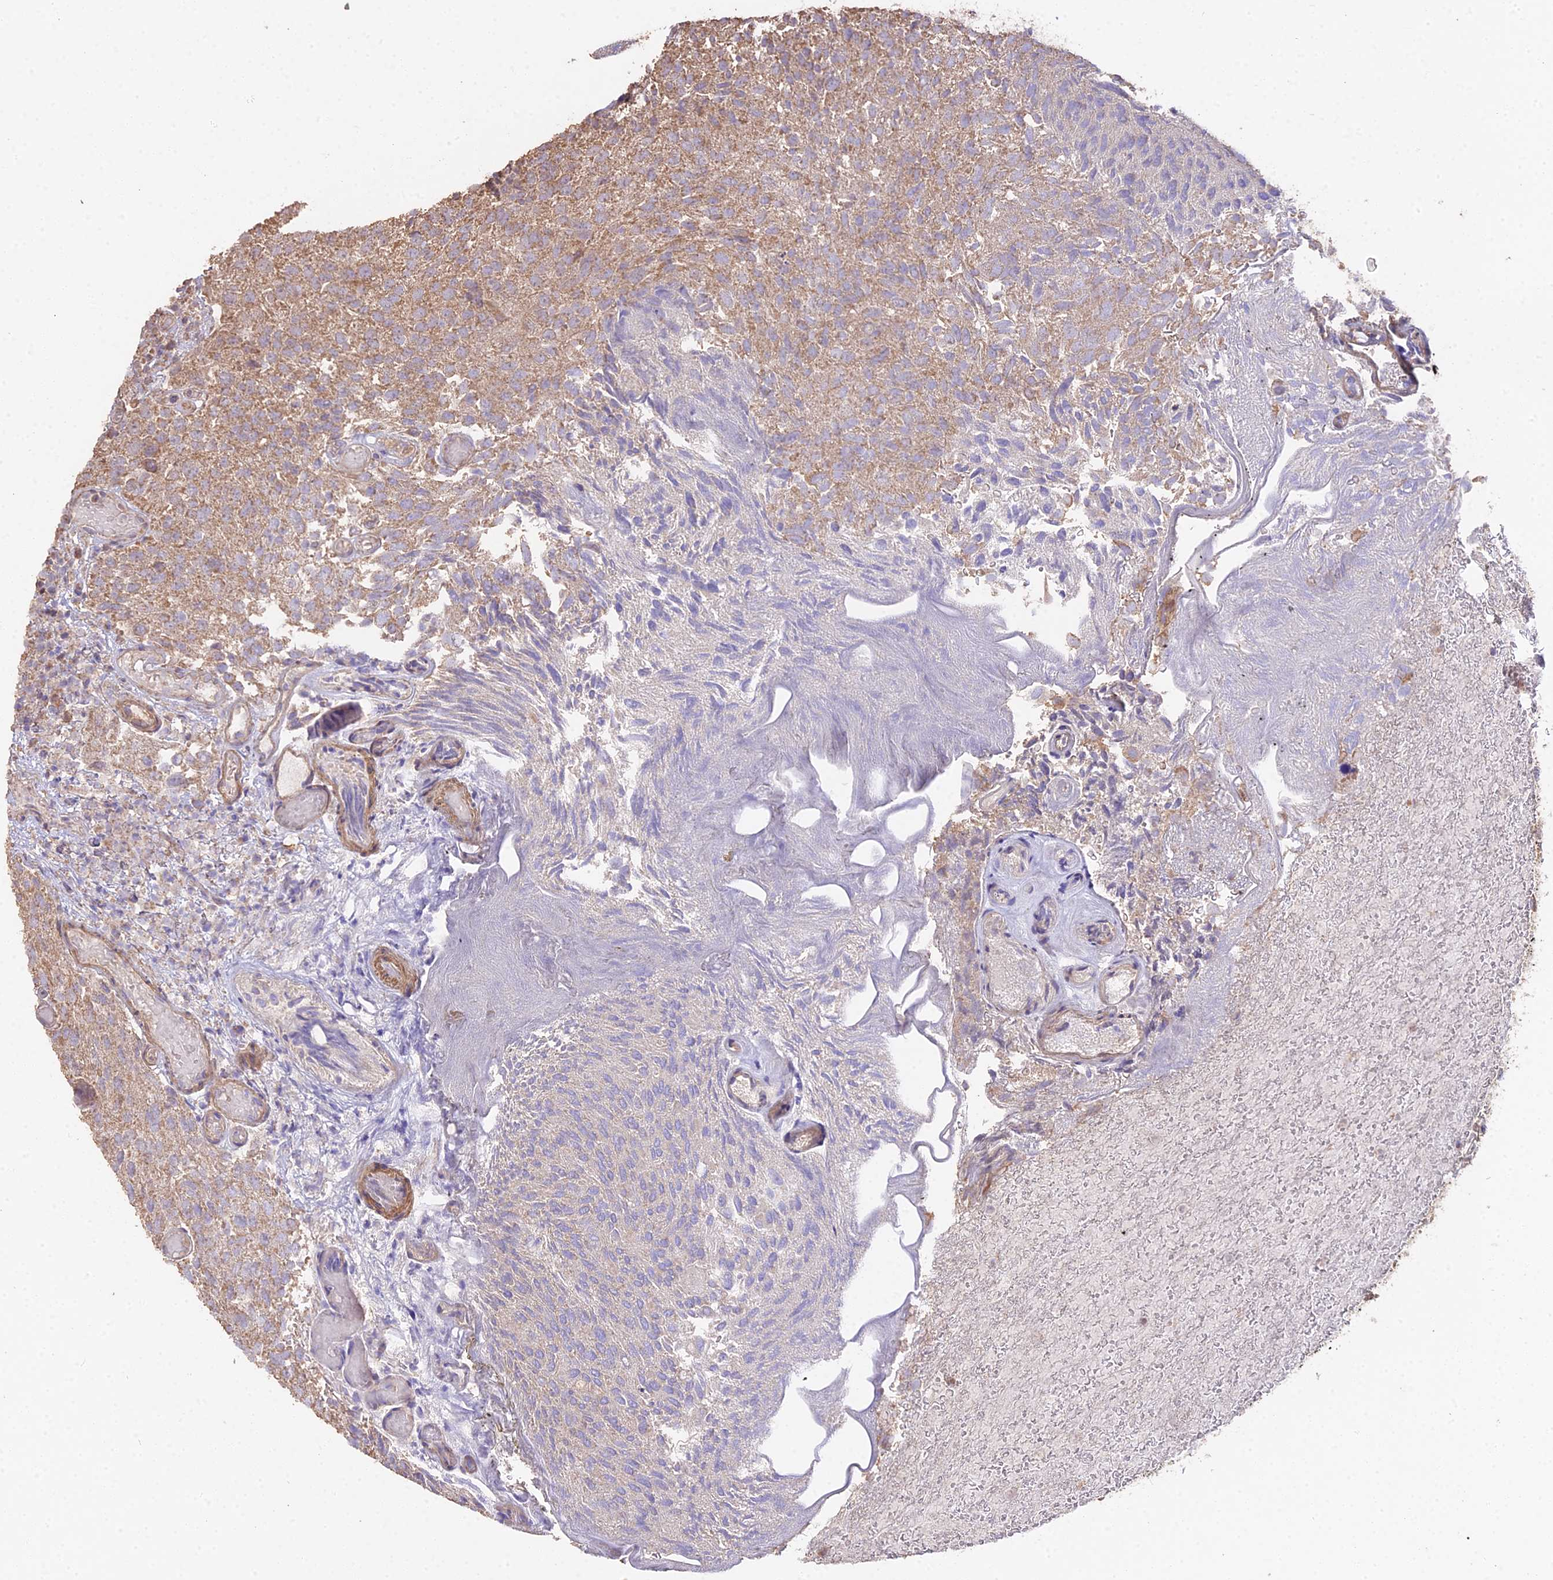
{"staining": {"intensity": "moderate", "quantity": "25%-75%", "location": "cytoplasmic/membranous"}, "tissue": "urothelial cancer", "cell_type": "Tumor cells", "image_type": "cancer", "snomed": [{"axis": "morphology", "description": "Urothelial carcinoma, Low grade"}, {"axis": "topography", "description": "Urinary bladder"}], "caption": "Moderate cytoplasmic/membranous expression for a protein is identified in about 25%-75% of tumor cells of low-grade urothelial carcinoma using immunohistochemistry (IHC).", "gene": "METTL13", "patient": {"sex": "male", "age": 78}}